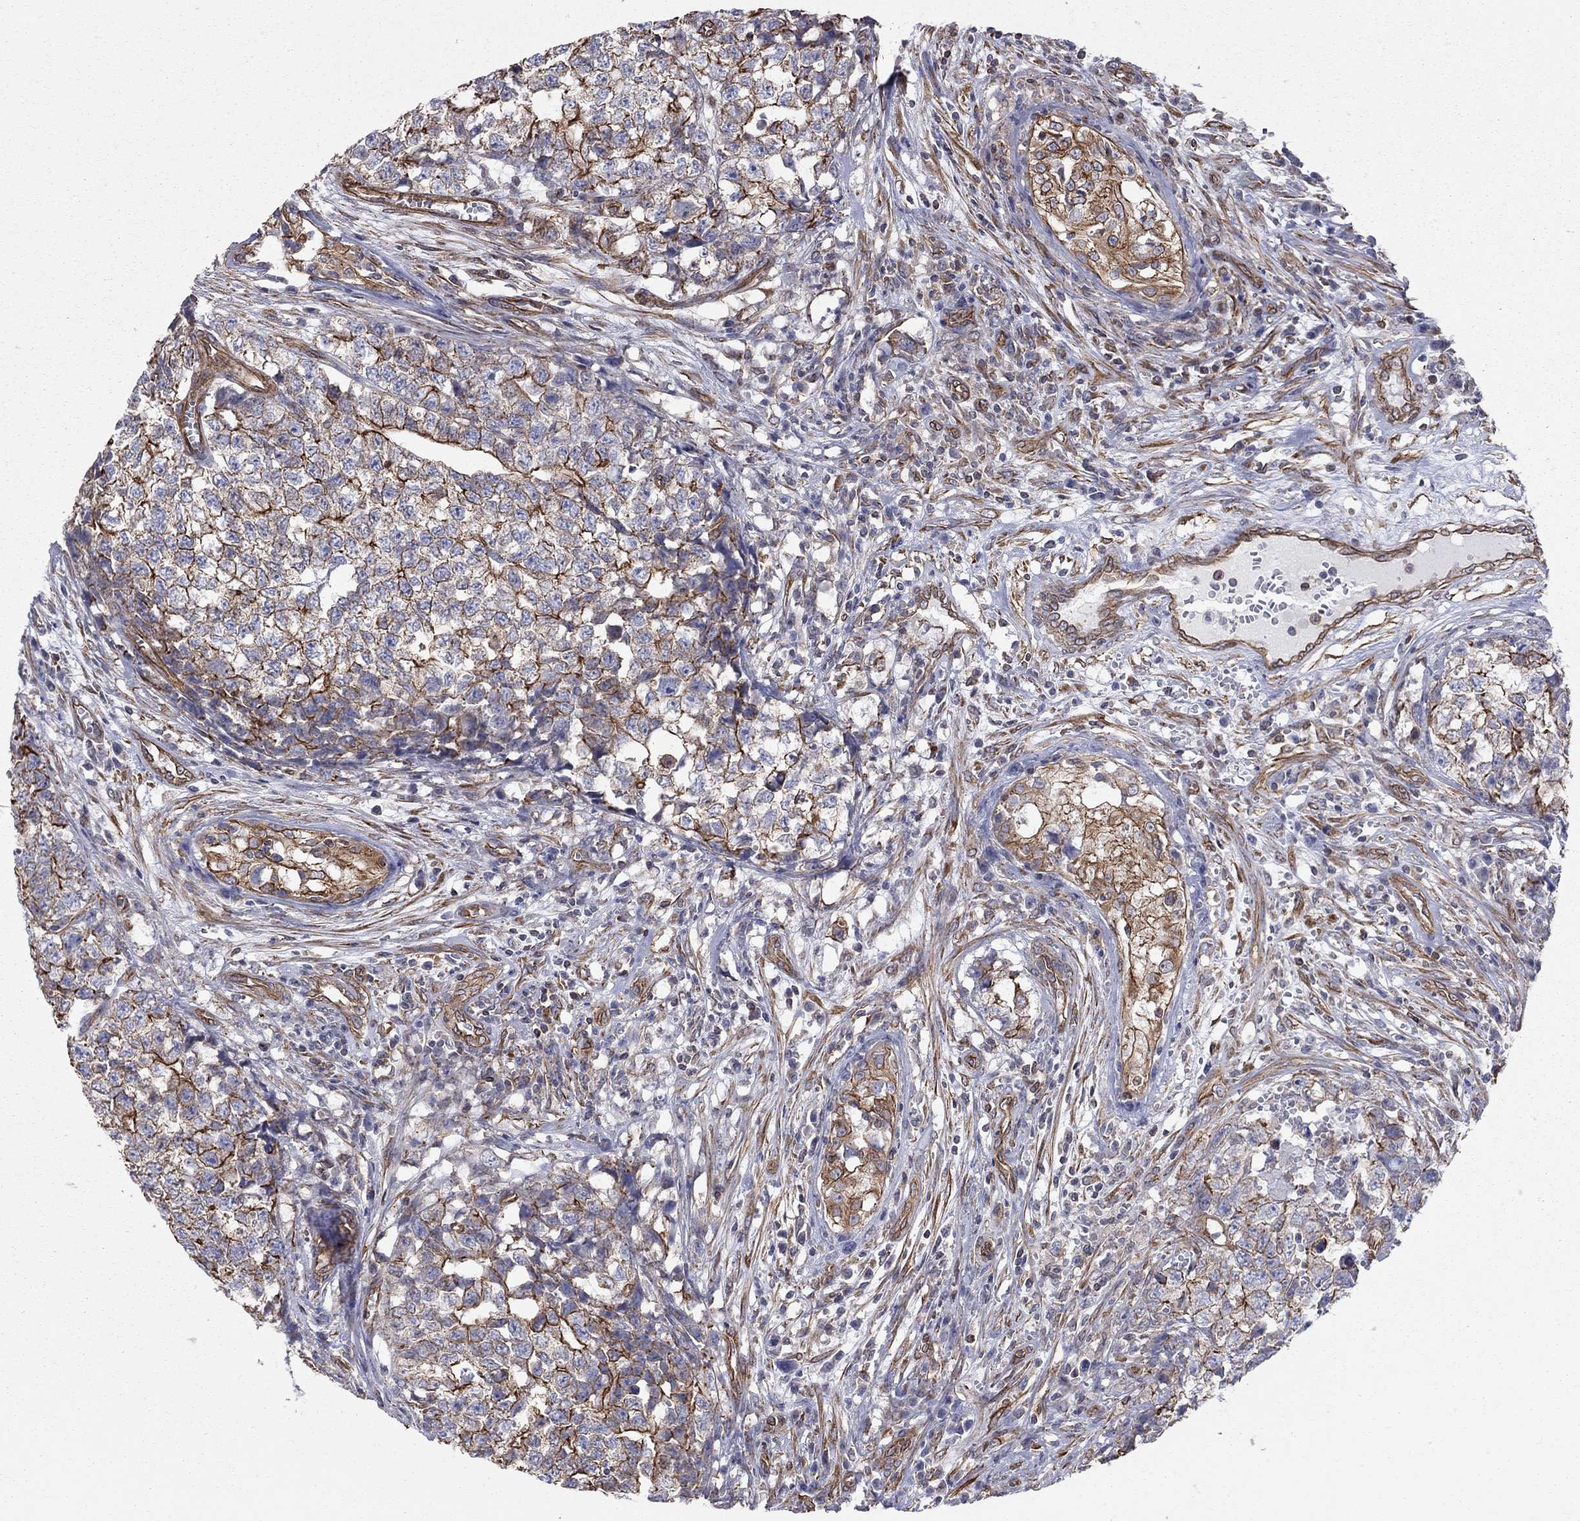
{"staining": {"intensity": "strong", "quantity": "25%-75%", "location": "cytoplasmic/membranous"}, "tissue": "testis cancer", "cell_type": "Tumor cells", "image_type": "cancer", "snomed": [{"axis": "morphology", "description": "Seminoma, NOS"}, {"axis": "morphology", "description": "Carcinoma, Embryonal, NOS"}, {"axis": "topography", "description": "Testis"}], "caption": "The image exhibits immunohistochemical staining of testis embryonal carcinoma. There is strong cytoplasmic/membranous staining is present in approximately 25%-75% of tumor cells.", "gene": "BICDL2", "patient": {"sex": "male", "age": 22}}